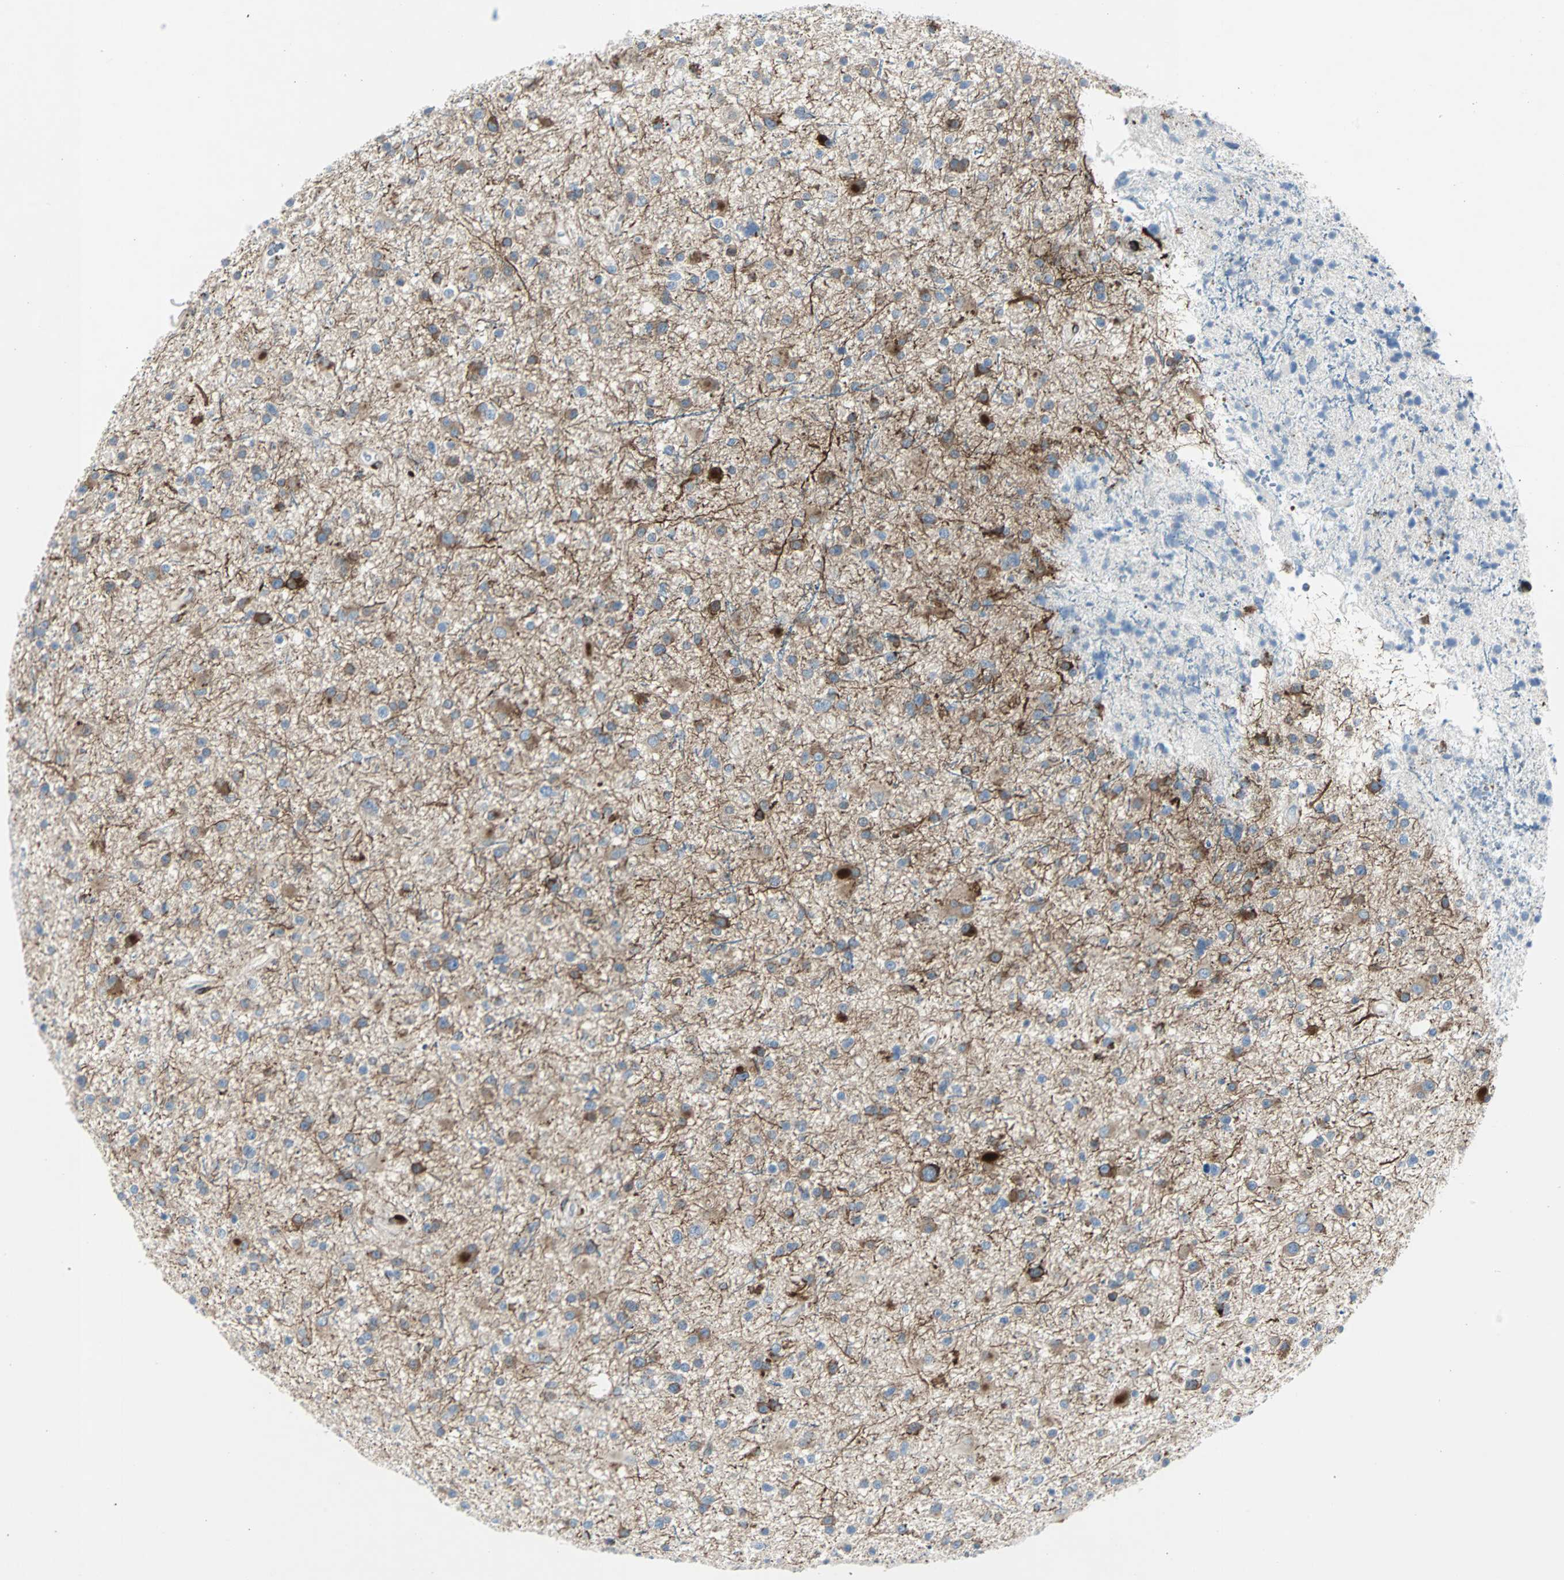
{"staining": {"intensity": "moderate", "quantity": ">75%", "location": "cytoplasmic/membranous"}, "tissue": "glioma", "cell_type": "Tumor cells", "image_type": "cancer", "snomed": [{"axis": "morphology", "description": "Glioma, malignant, High grade"}, {"axis": "topography", "description": "Brain"}], "caption": "Moderate cytoplasmic/membranous staining for a protein is identified in about >75% of tumor cells of high-grade glioma (malignant) using immunohistochemistry (IHC).", "gene": "BBC3", "patient": {"sex": "male", "age": 33}}